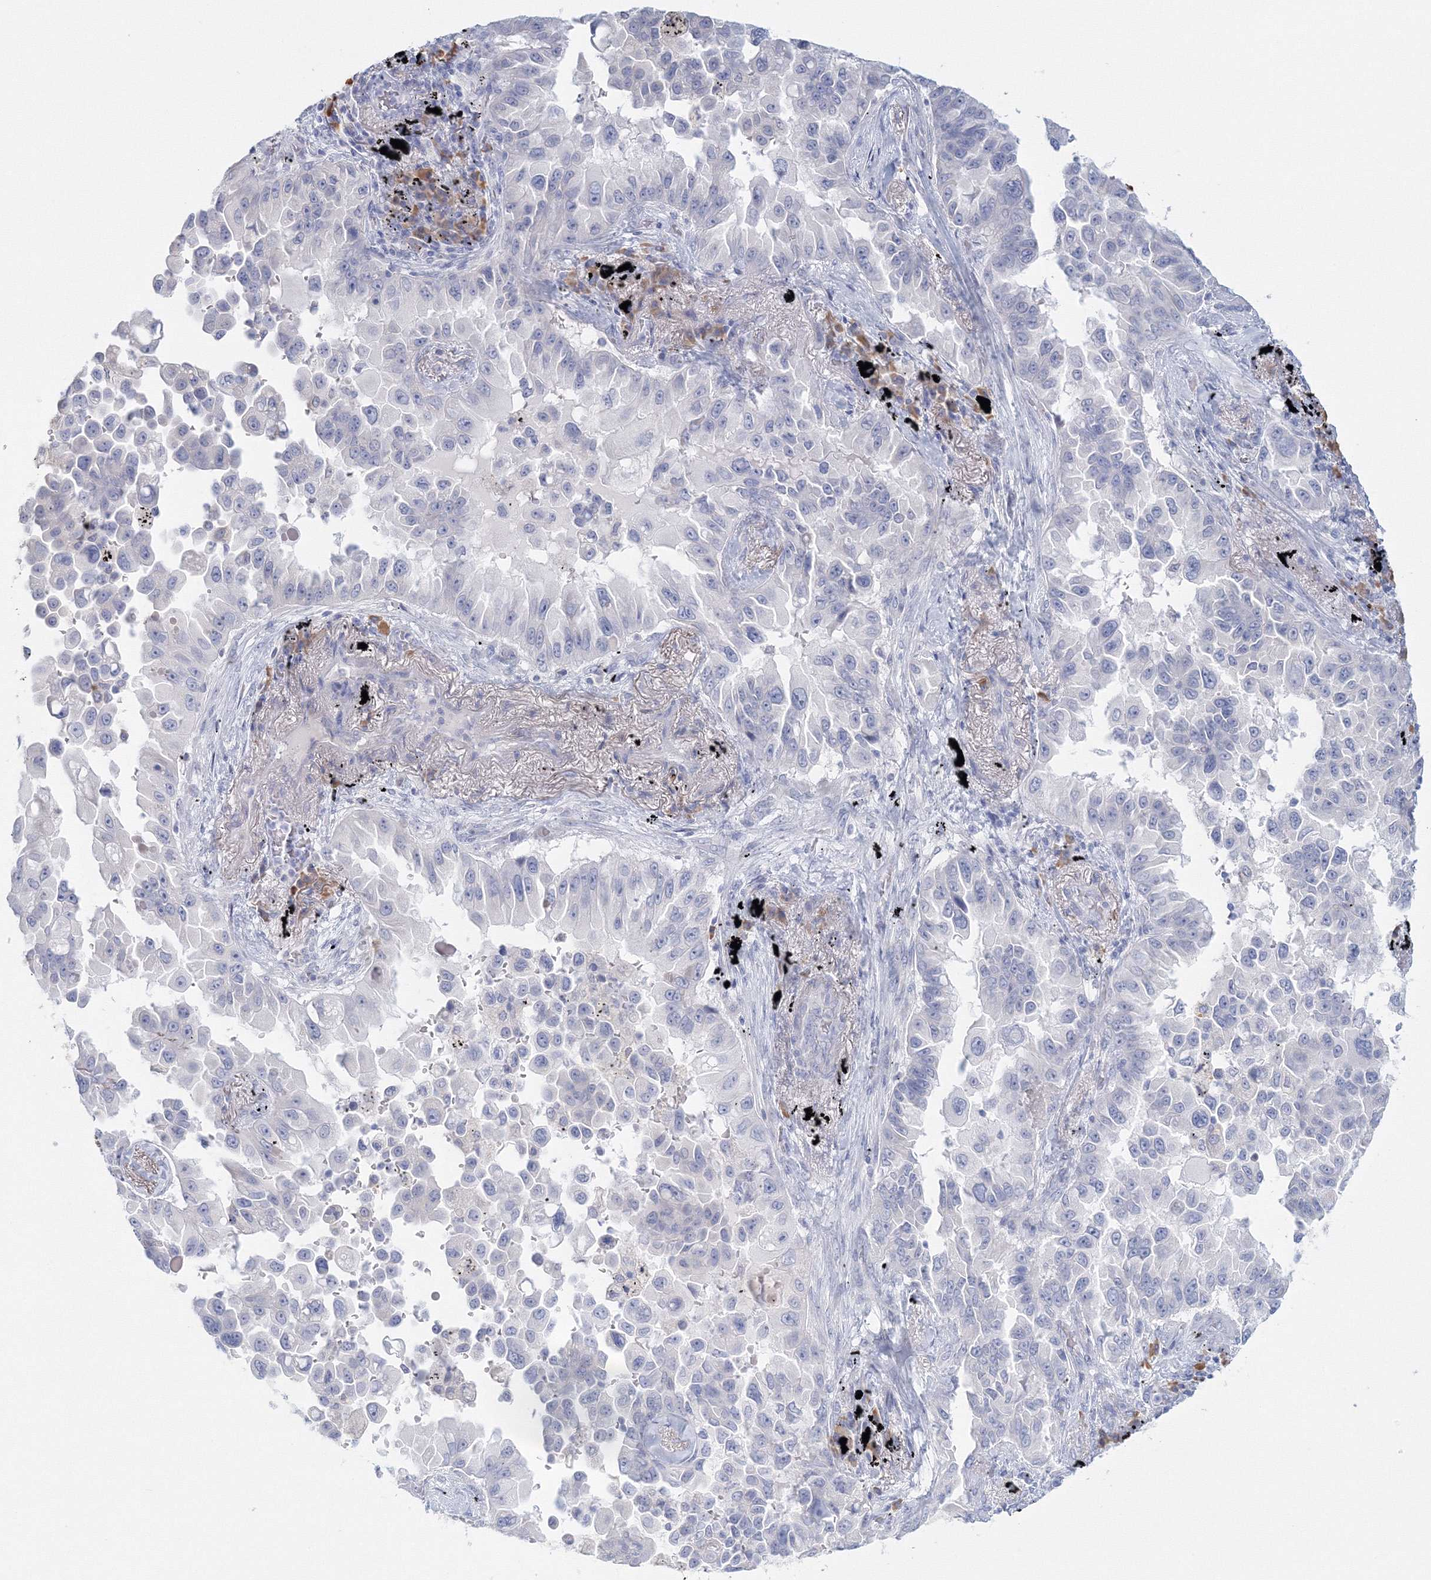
{"staining": {"intensity": "negative", "quantity": "none", "location": "none"}, "tissue": "lung cancer", "cell_type": "Tumor cells", "image_type": "cancer", "snomed": [{"axis": "morphology", "description": "Adenocarcinoma, NOS"}, {"axis": "topography", "description": "Lung"}], "caption": "This is an immunohistochemistry image of human lung adenocarcinoma. There is no staining in tumor cells.", "gene": "VSIG1", "patient": {"sex": "female", "age": 67}}